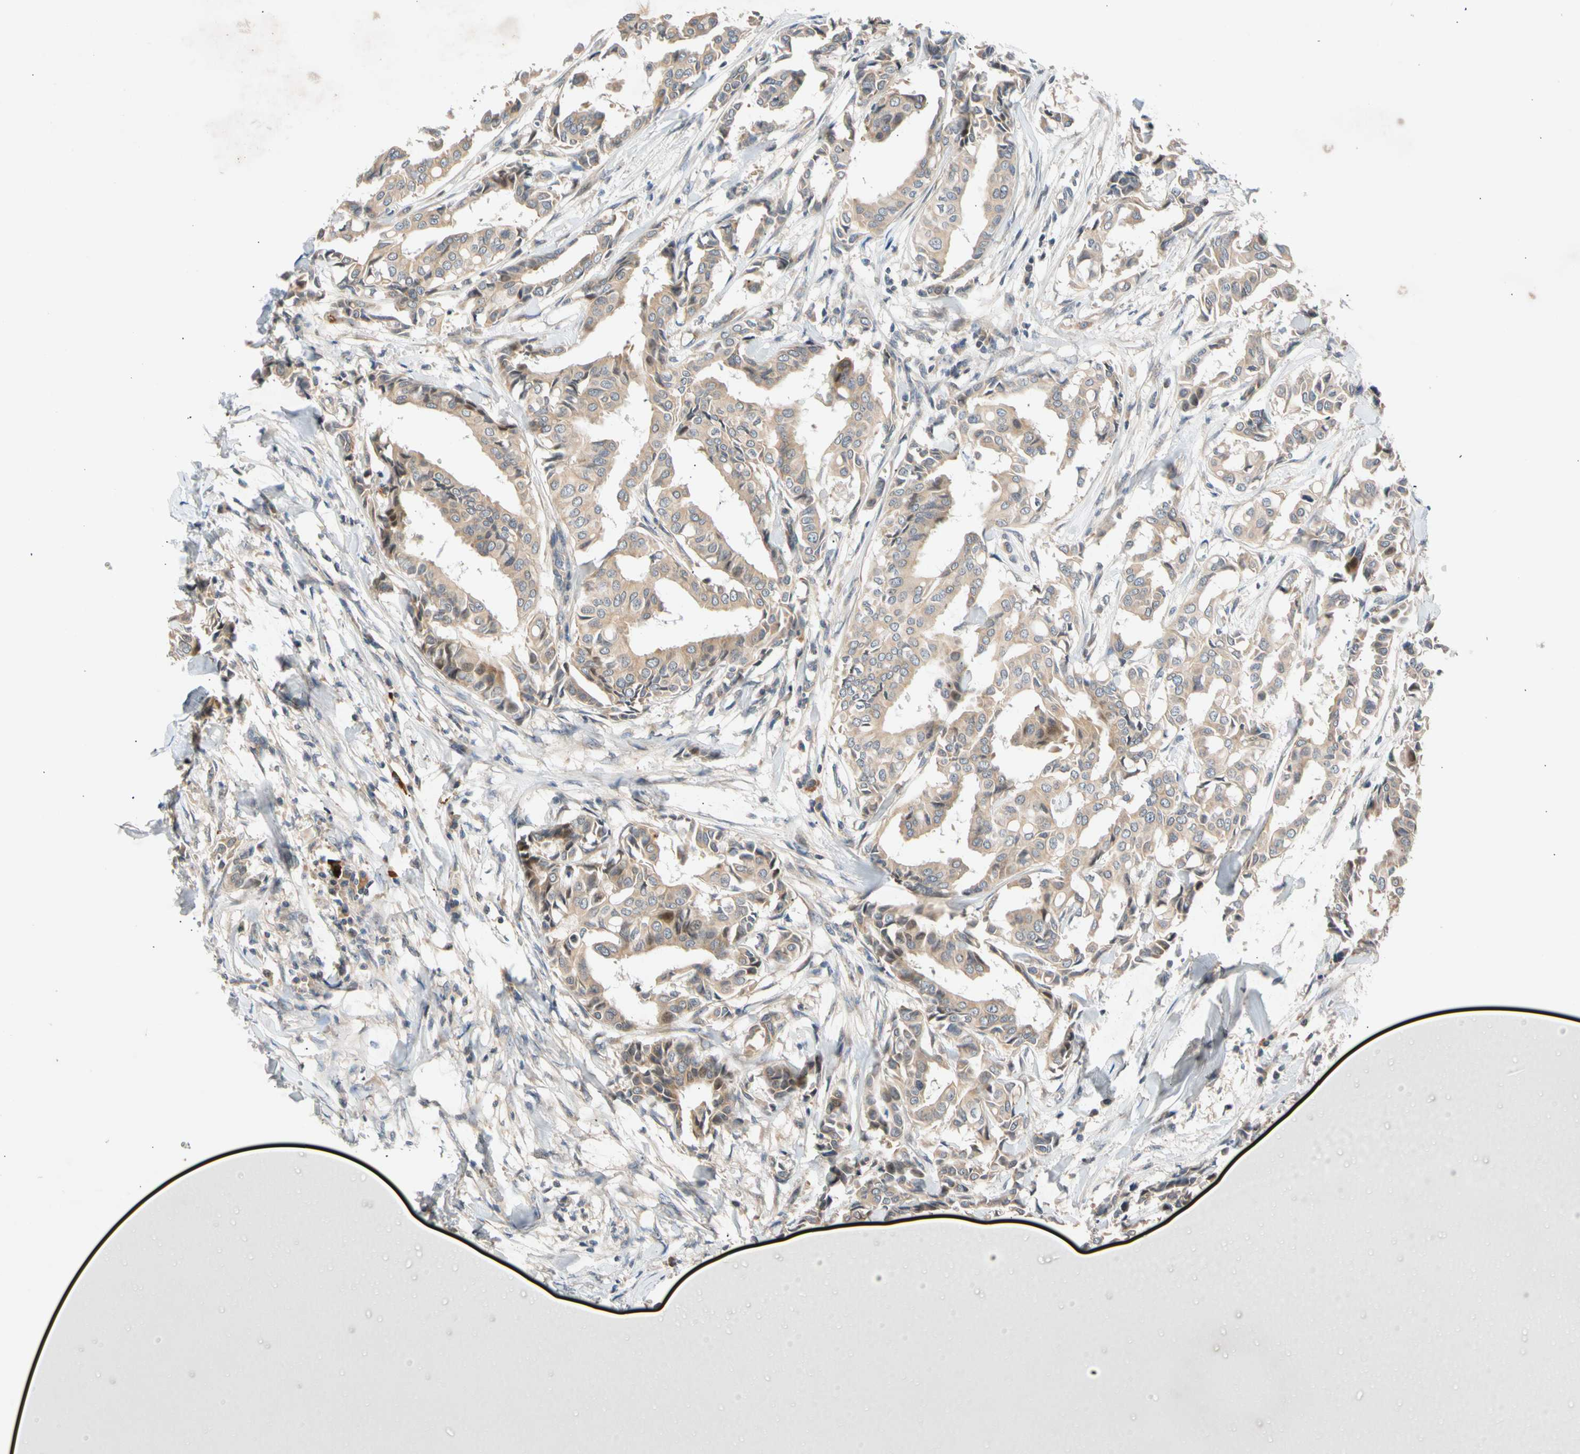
{"staining": {"intensity": "weak", "quantity": ">75%", "location": "cytoplasmic/membranous"}, "tissue": "head and neck cancer", "cell_type": "Tumor cells", "image_type": "cancer", "snomed": [{"axis": "morphology", "description": "Adenocarcinoma, NOS"}, {"axis": "topography", "description": "Salivary gland"}, {"axis": "topography", "description": "Head-Neck"}], "caption": "A brown stain labels weak cytoplasmic/membranous expression of a protein in head and neck cancer tumor cells. The staining was performed using DAB to visualize the protein expression in brown, while the nuclei were stained in blue with hematoxylin (Magnification: 20x).", "gene": "CNST", "patient": {"sex": "female", "age": 59}}